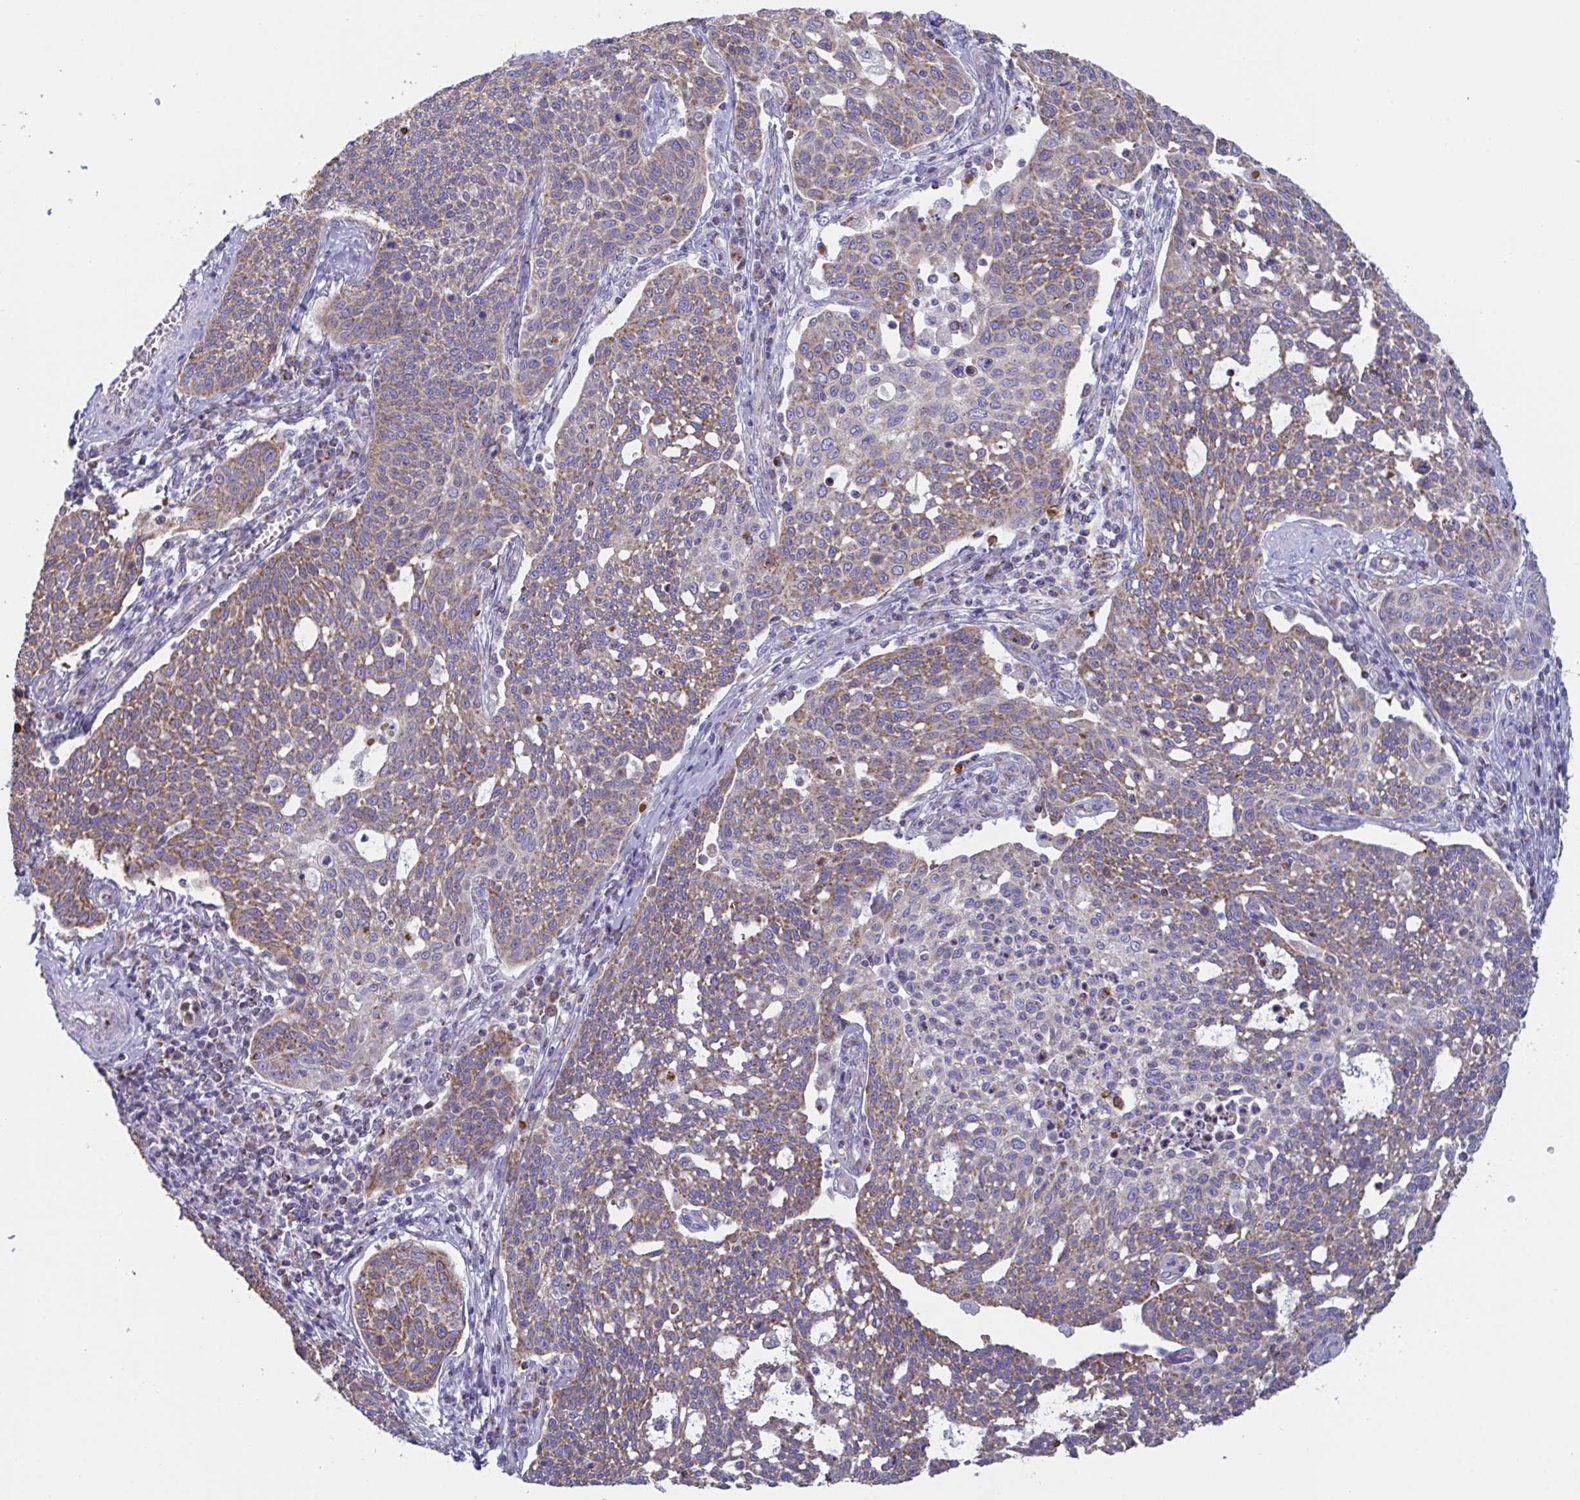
{"staining": {"intensity": "moderate", "quantity": ">75%", "location": "cytoplasmic/membranous"}, "tissue": "cervical cancer", "cell_type": "Tumor cells", "image_type": "cancer", "snomed": [{"axis": "morphology", "description": "Squamous cell carcinoma, NOS"}, {"axis": "topography", "description": "Cervix"}], "caption": "Squamous cell carcinoma (cervical) stained for a protein demonstrates moderate cytoplasmic/membranous positivity in tumor cells.", "gene": "BCAT2", "patient": {"sex": "female", "age": 34}}